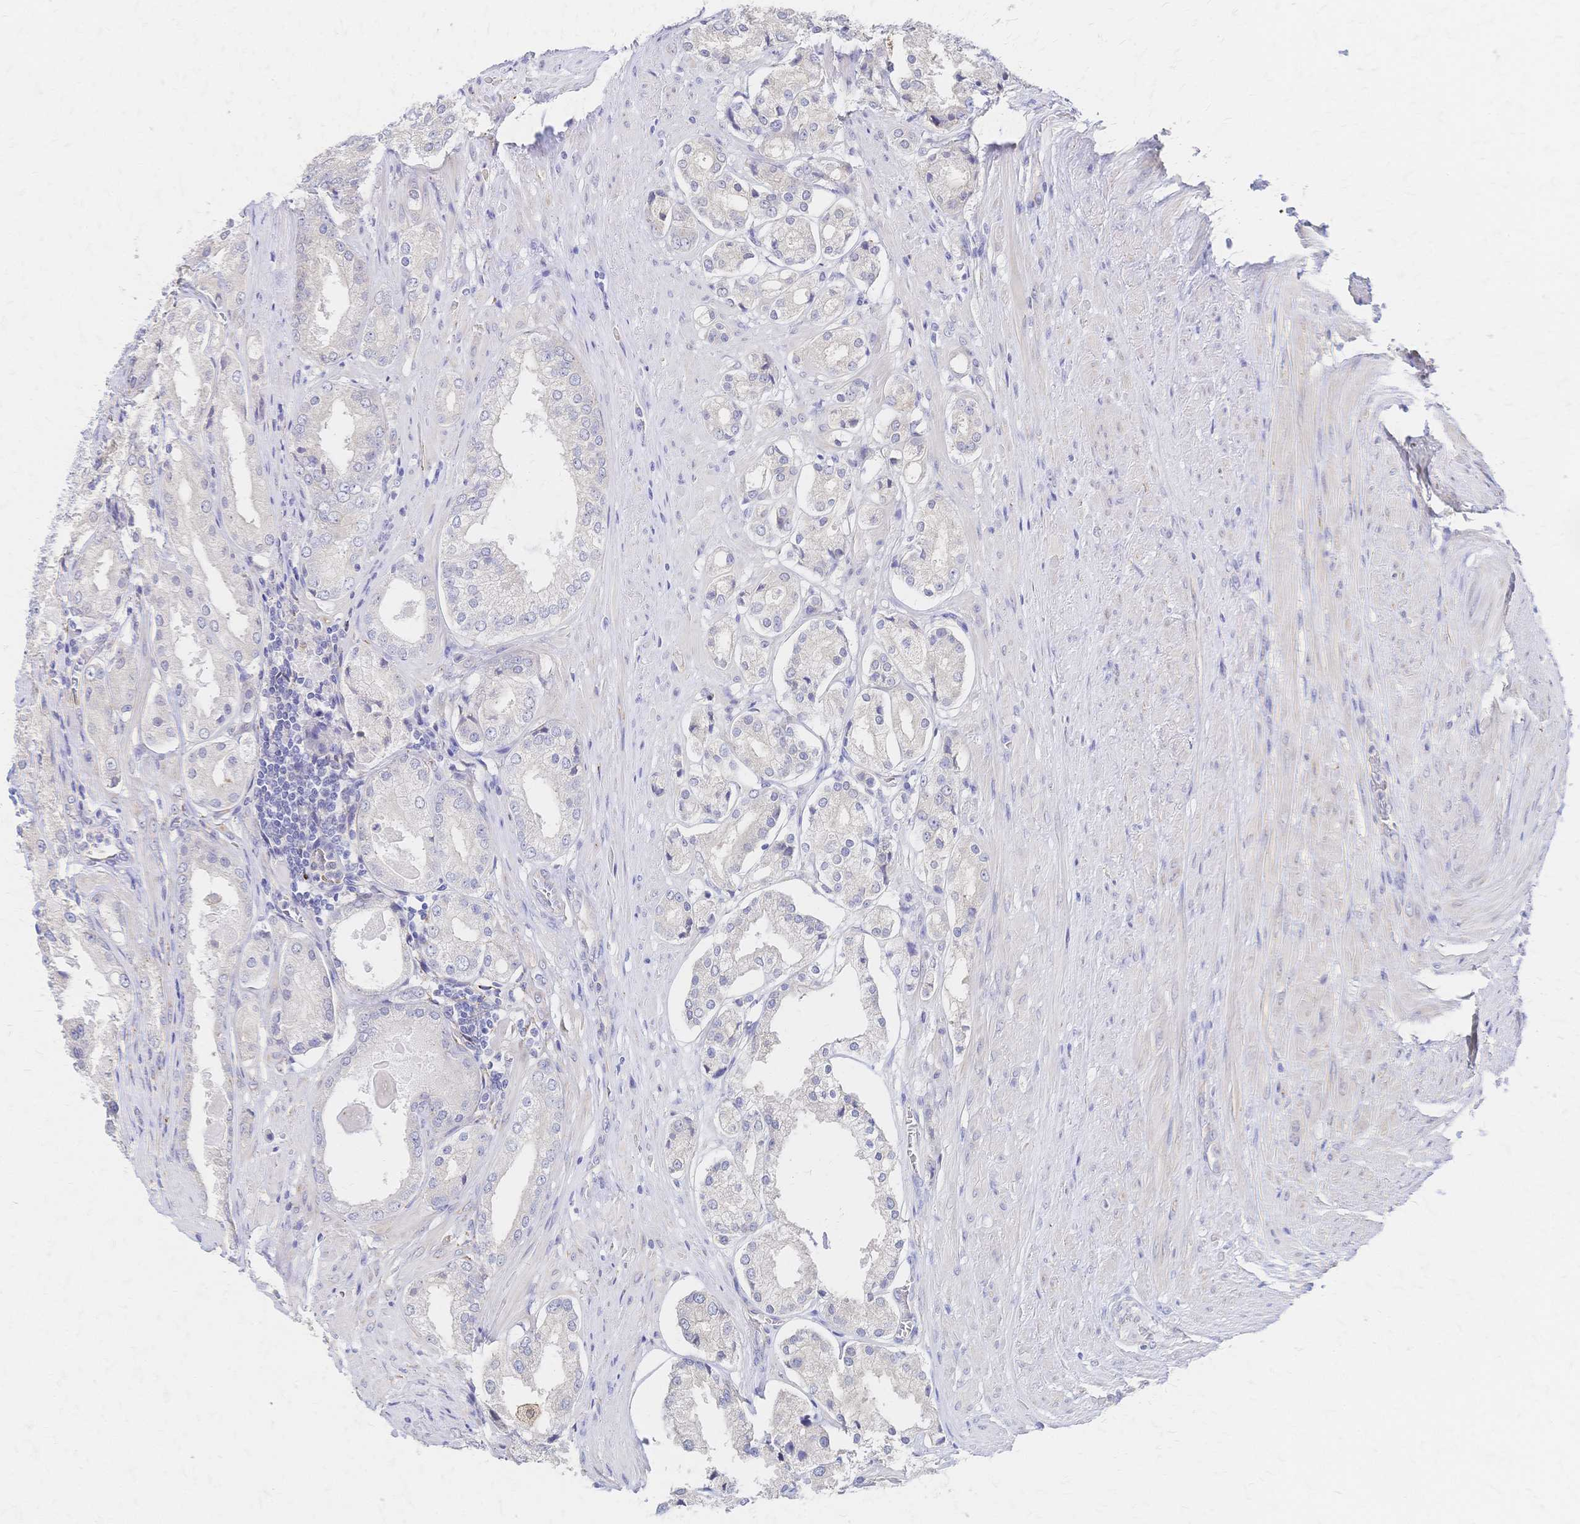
{"staining": {"intensity": "negative", "quantity": "none", "location": "none"}, "tissue": "prostate cancer", "cell_type": "Tumor cells", "image_type": "cancer", "snomed": [{"axis": "morphology", "description": "Adenocarcinoma, Low grade"}, {"axis": "topography", "description": "Prostate"}], "caption": "Tumor cells show no significant staining in prostate cancer.", "gene": "SLC5A1", "patient": {"sex": "male", "age": 68}}